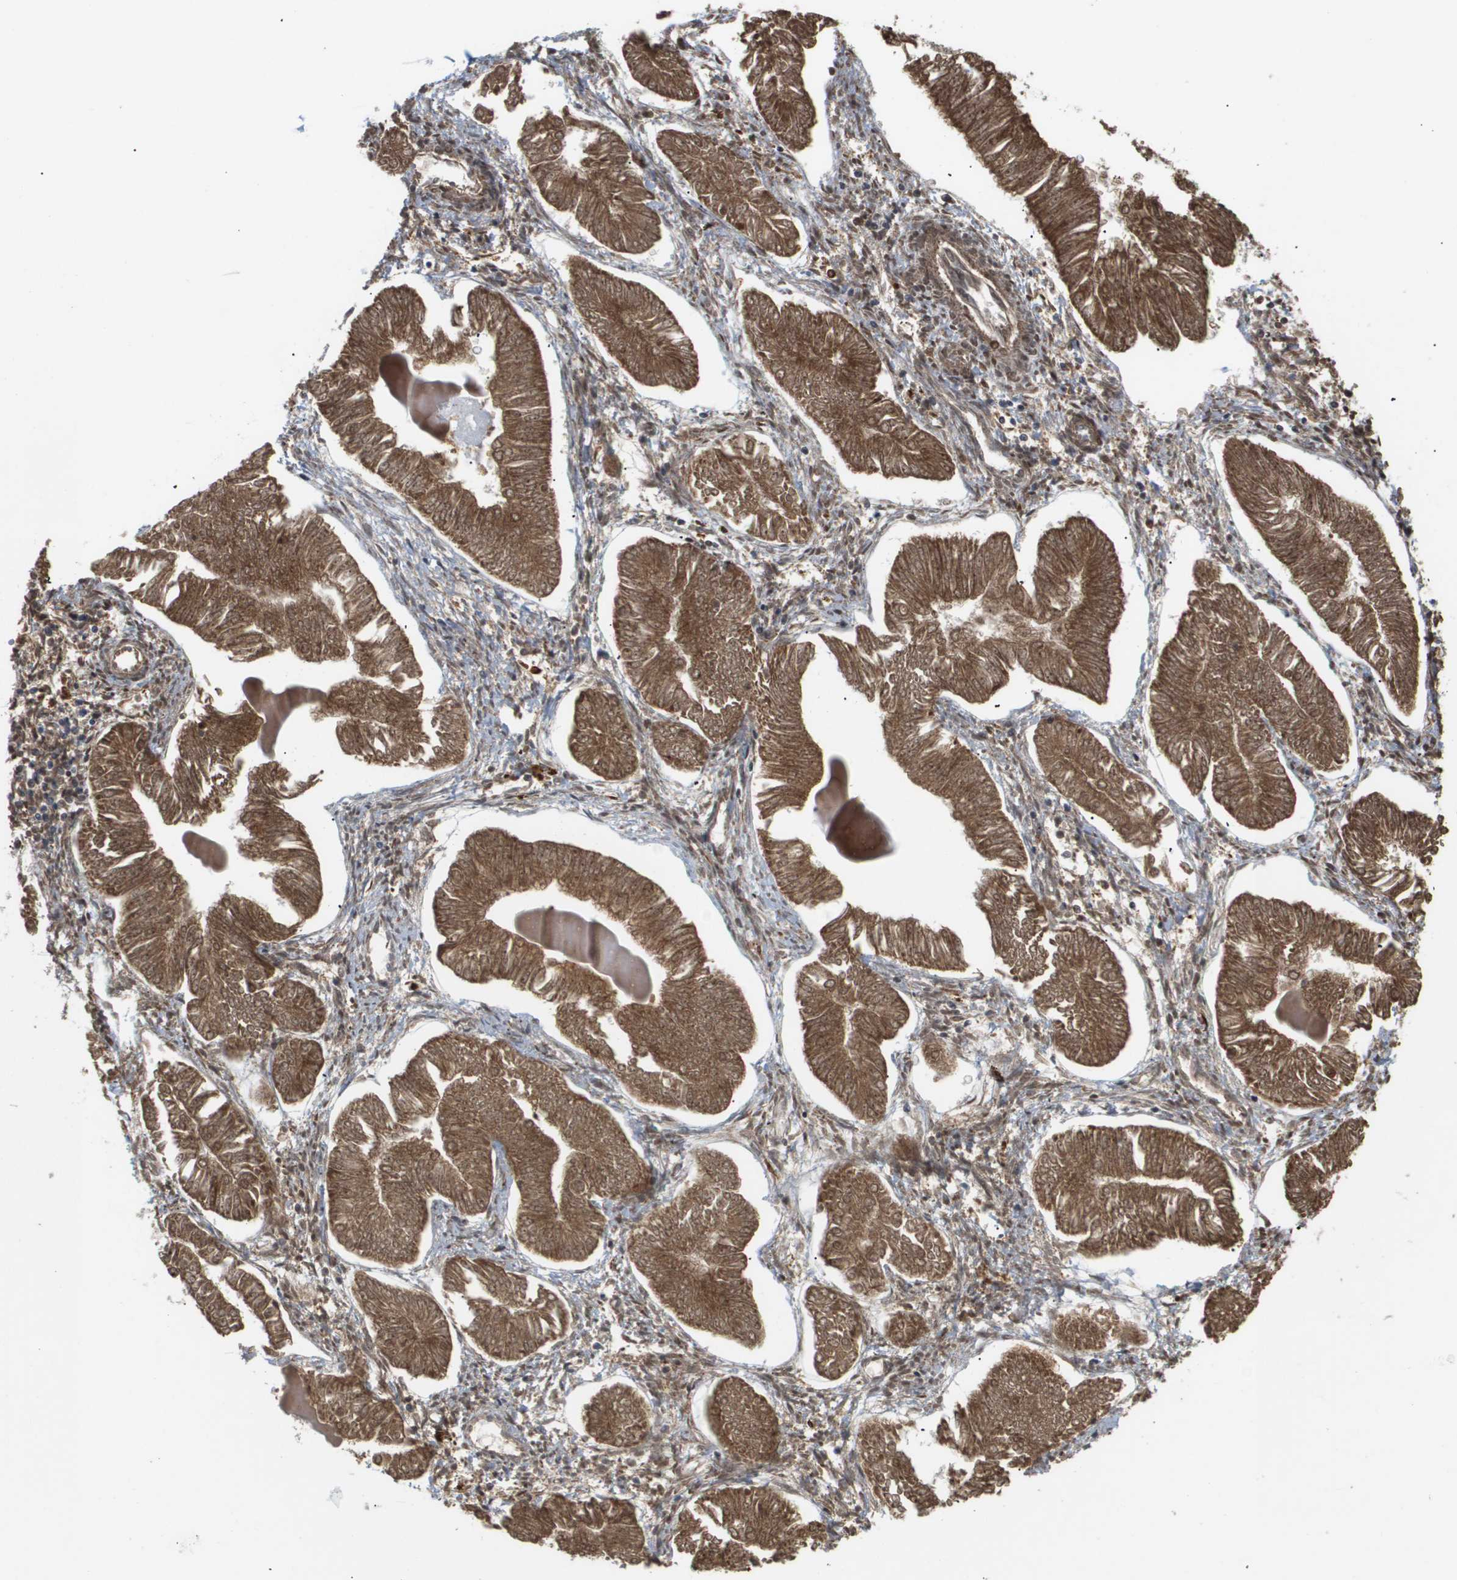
{"staining": {"intensity": "moderate", "quantity": ">75%", "location": "cytoplasmic/membranous"}, "tissue": "endometrial cancer", "cell_type": "Tumor cells", "image_type": "cancer", "snomed": [{"axis": "morphology", "description": "Adenocarcinoma, NOS"}, {"axis": "topography", "description": "Endometrium"}], "caption": "Tumor cells show medium levels of moderate cytoplasmic/membranous positivity in about >75% of cells in endometrial adenocarcinoma.", "gene": "PDGFB", "patient": {"sex": "female", "age": 53}}